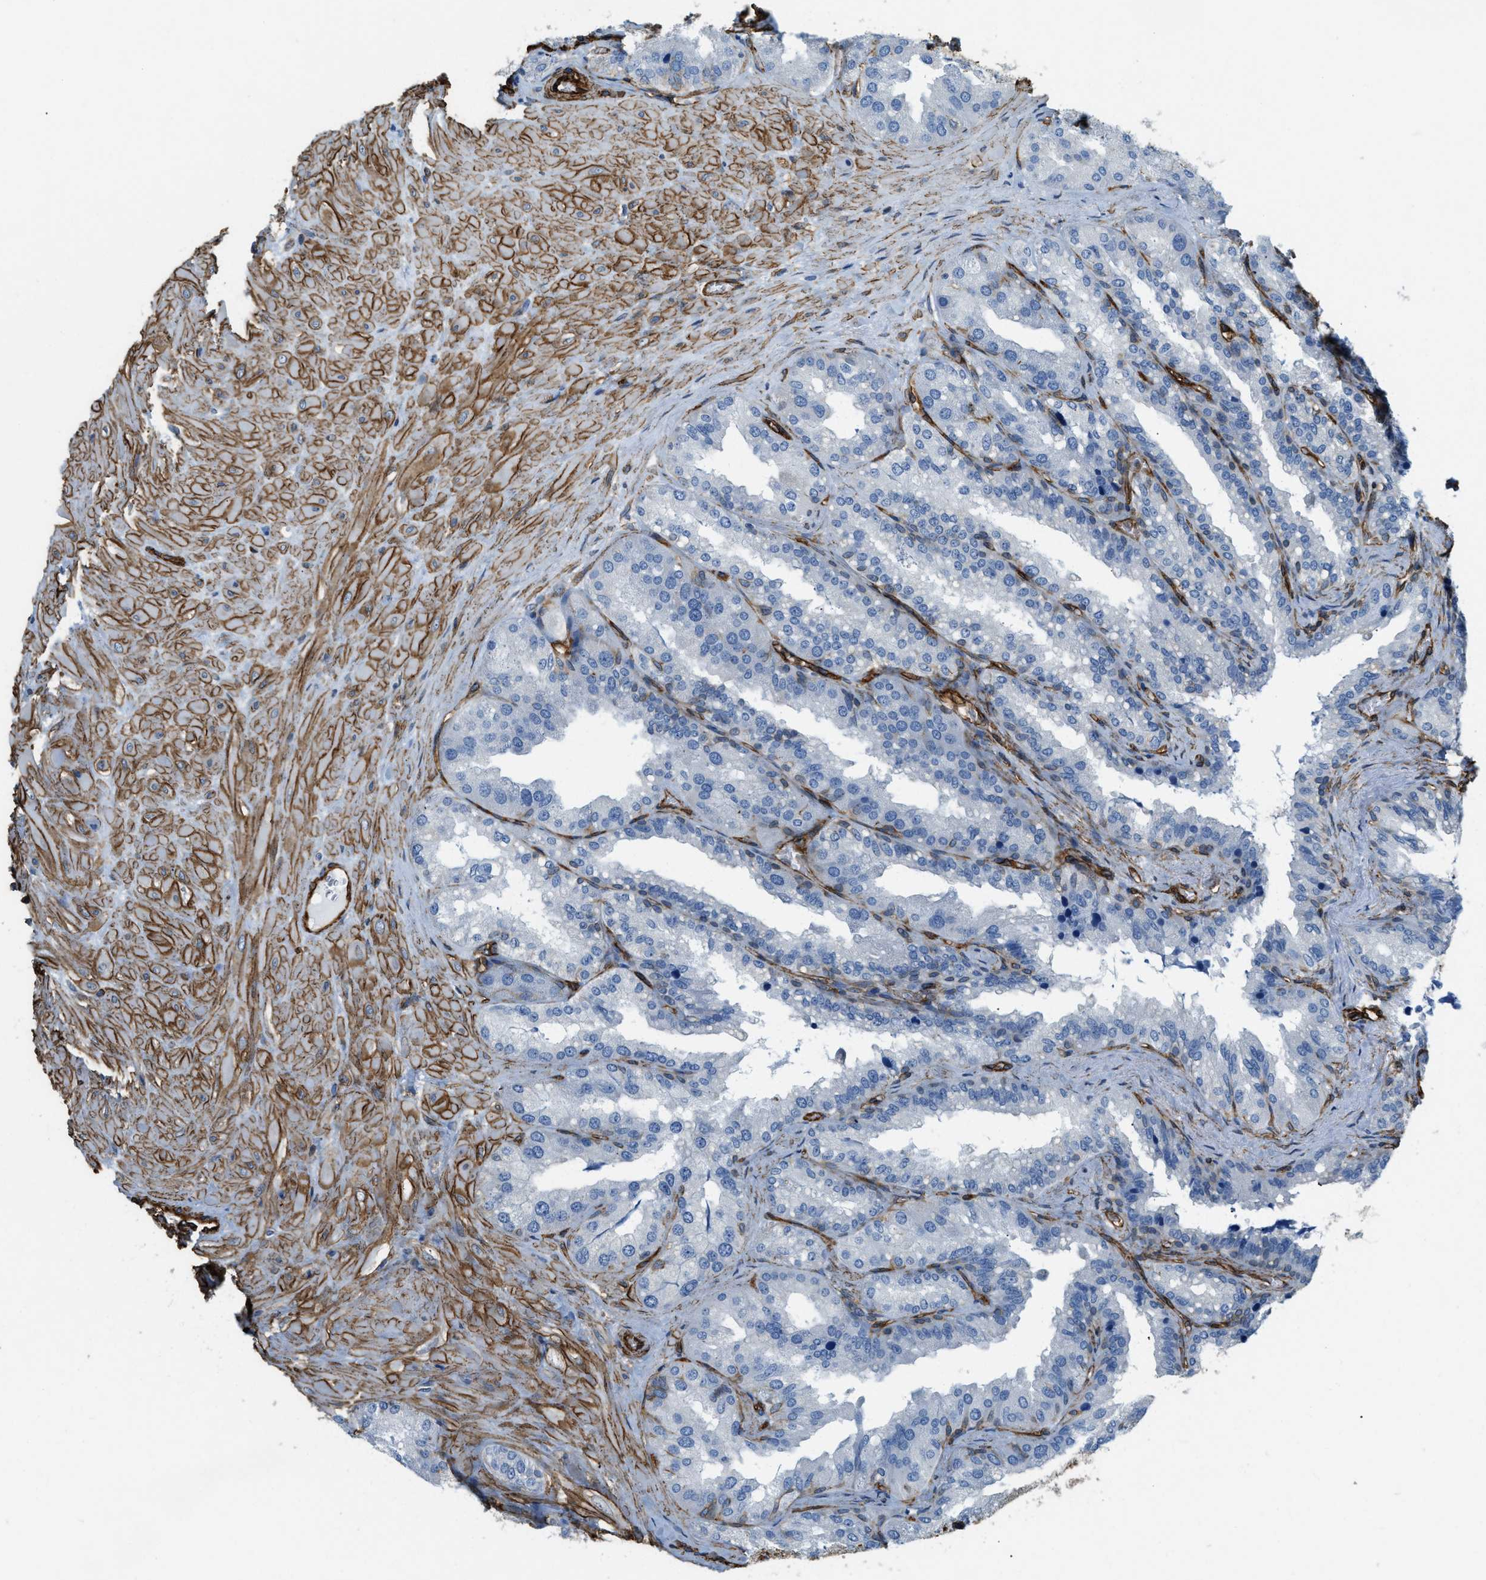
{"staining": {"intensity": "moderate", "quantity": "<25%", "location": "cytoplasmic/membranous"}, "tissue": "seminal vesicle", "cell_type": "Glandular cells", "image_type": "normal", "snomed": [{"axis": "morphology", "description": "Normal tissue, NOS"}, {"axis": "topography", "description": "Prostate"}, {"axis": "topography", "description": "Seminal veicle"}], "caption": "Immunohistochemistry (IHC) histopathology image of normal human seminal vesicle stained for a protein (brown), which shows low levels of moderate cytoplasmic/membranous positivity in approximately <25% of glandular cells.", "gene": "TMEM43", "patient": {"sex": "male", "age": 51}}